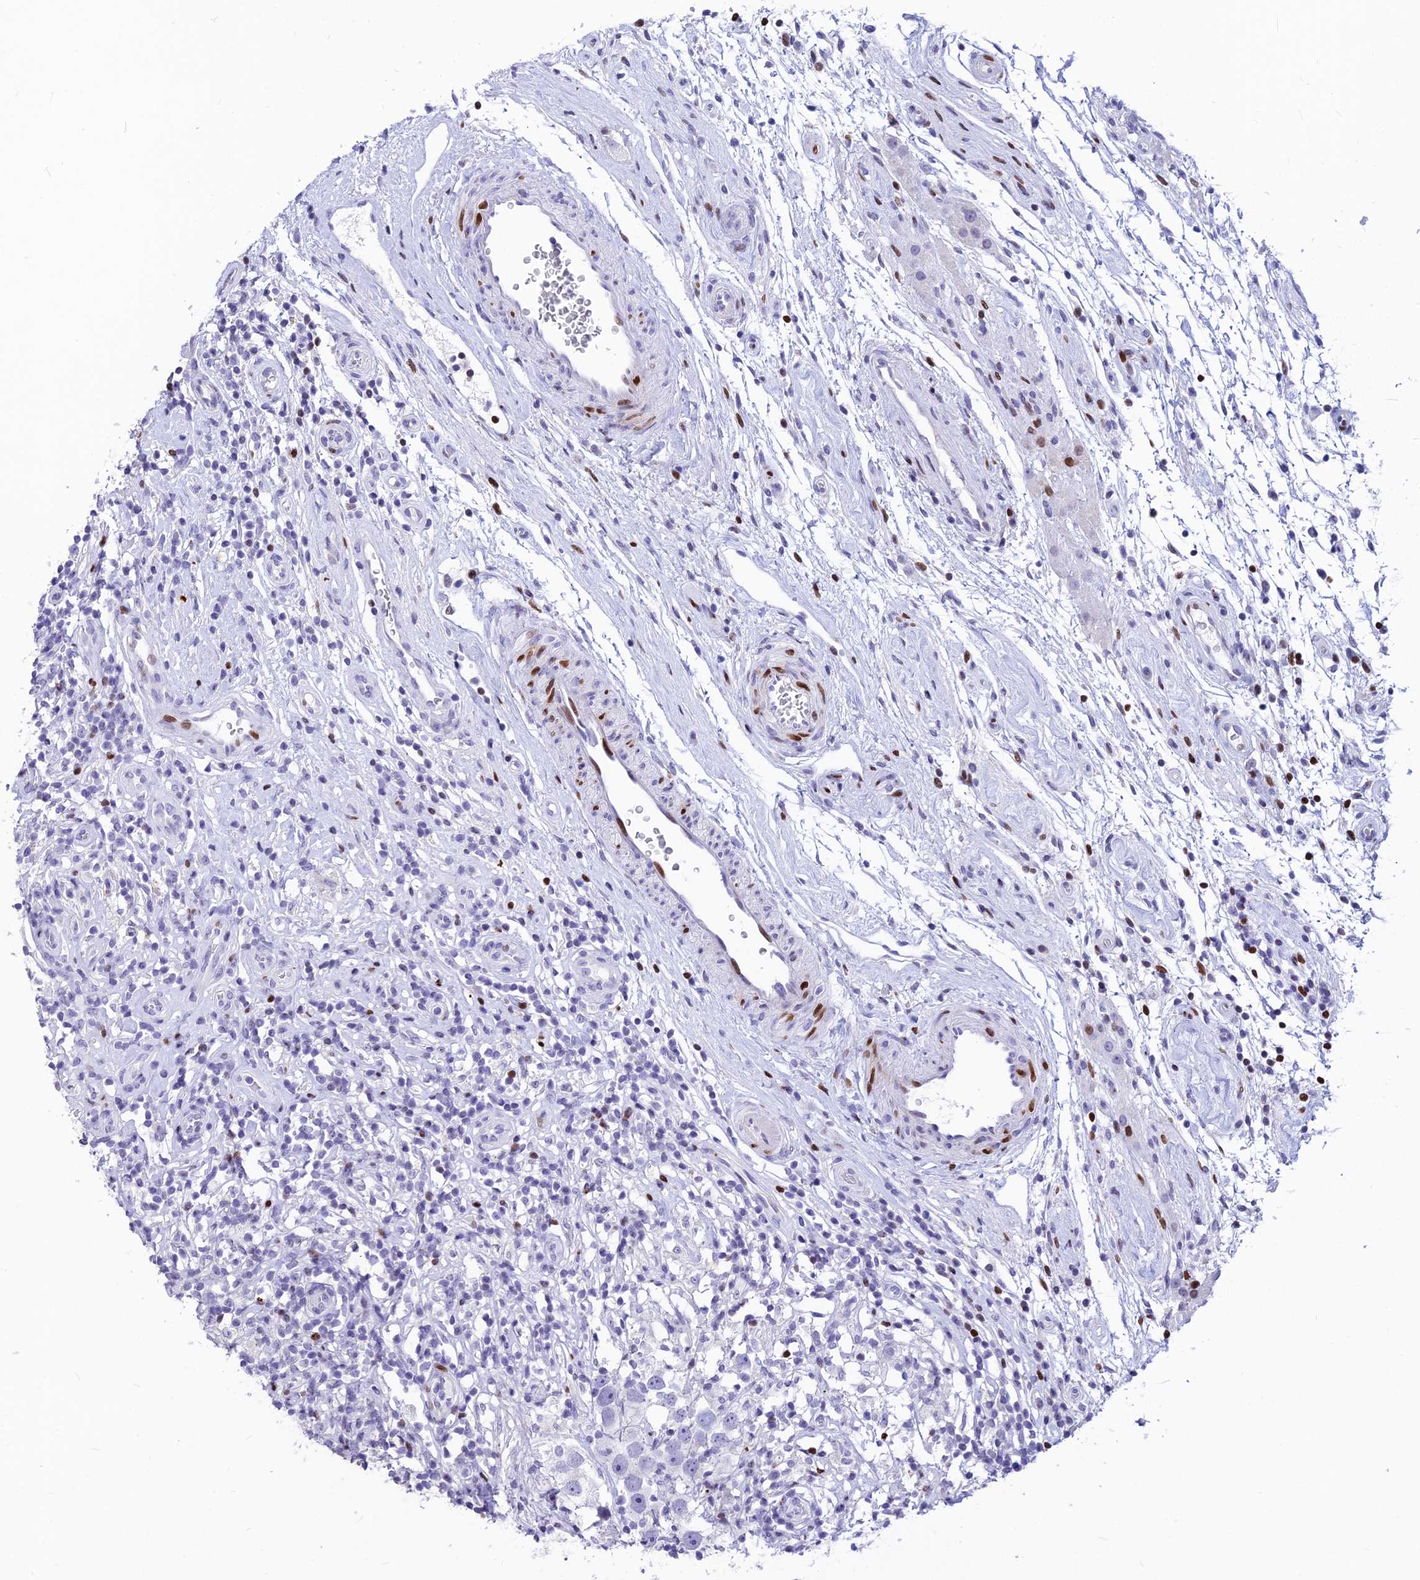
{"staining": {"intensity": "negative", "quantity": "none", "location": "none"}, "tissue": "testis cancer", "cell_type": "Tumor cells", "image_type": "cancer", "snomed": [{"axis": "morphology", "description": "Seminoma, NOS"}, {"axis": "topography", "description": "Testis"}], "caption": "The image shows no significant expression in tumor cells of testis seminoma.", "gene": "PRPS1", "patient": {"sex": "male", "age": 49}}